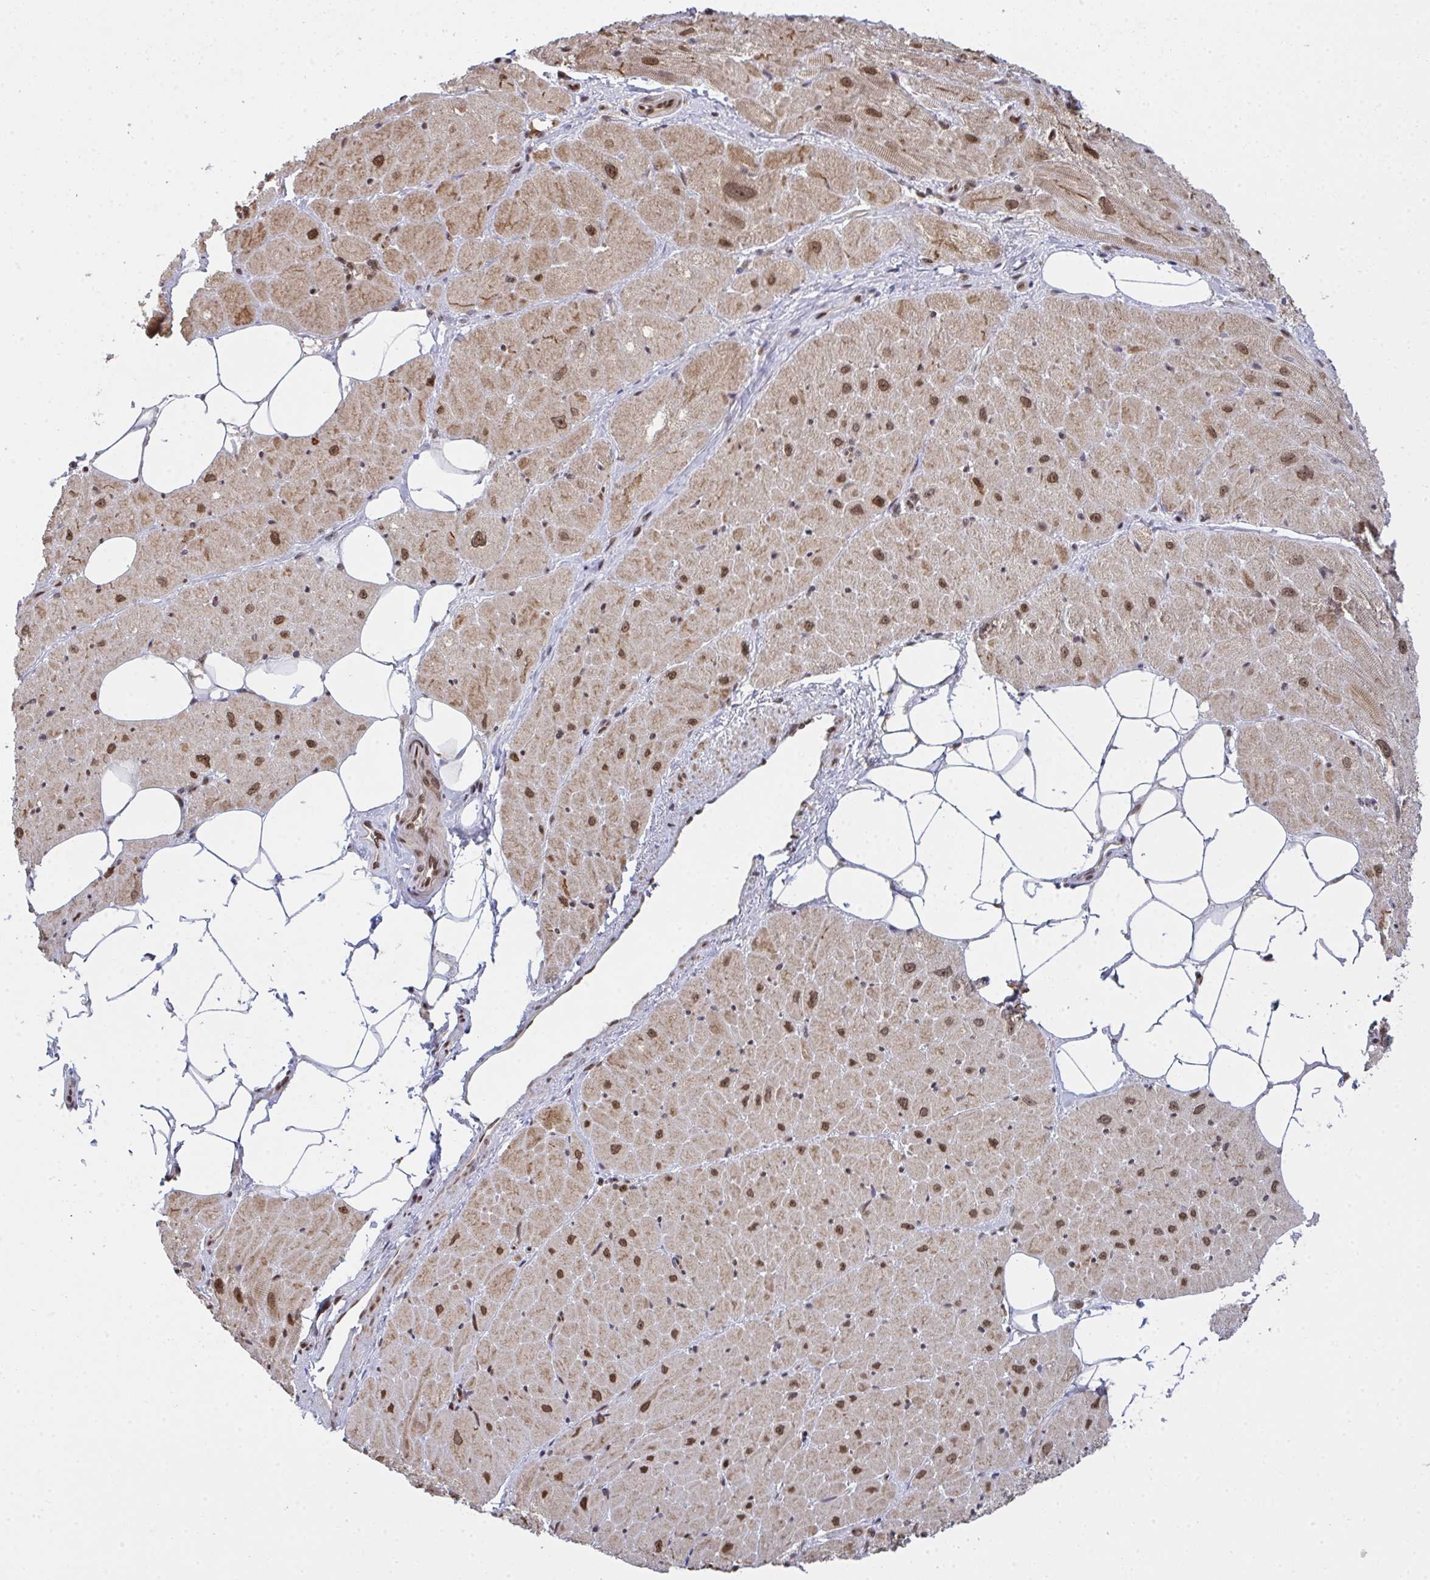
{"staining": {"intensity": "moderate", "quantity": ">75%", "location": "cytoplasmic/membranous,nuclear"}, "tissue": "heart muscle", "cell_type": "Cardiomyocytes", "image_type": "normal", "snomed": [{"axis": "morphology", "description": "Normal tissue, NOS"}, {"axis": "topography", "description": "Heart"}], "caption": "Immunohistochemical staining of normal heart muscle demonstrates medium levels of moderate cytoplasmic/membranous,nuclear positivity in approximately >75% of cardiomyocytes.", "gene": "UXT", "patient": {"sex": "male", "age": 62}}